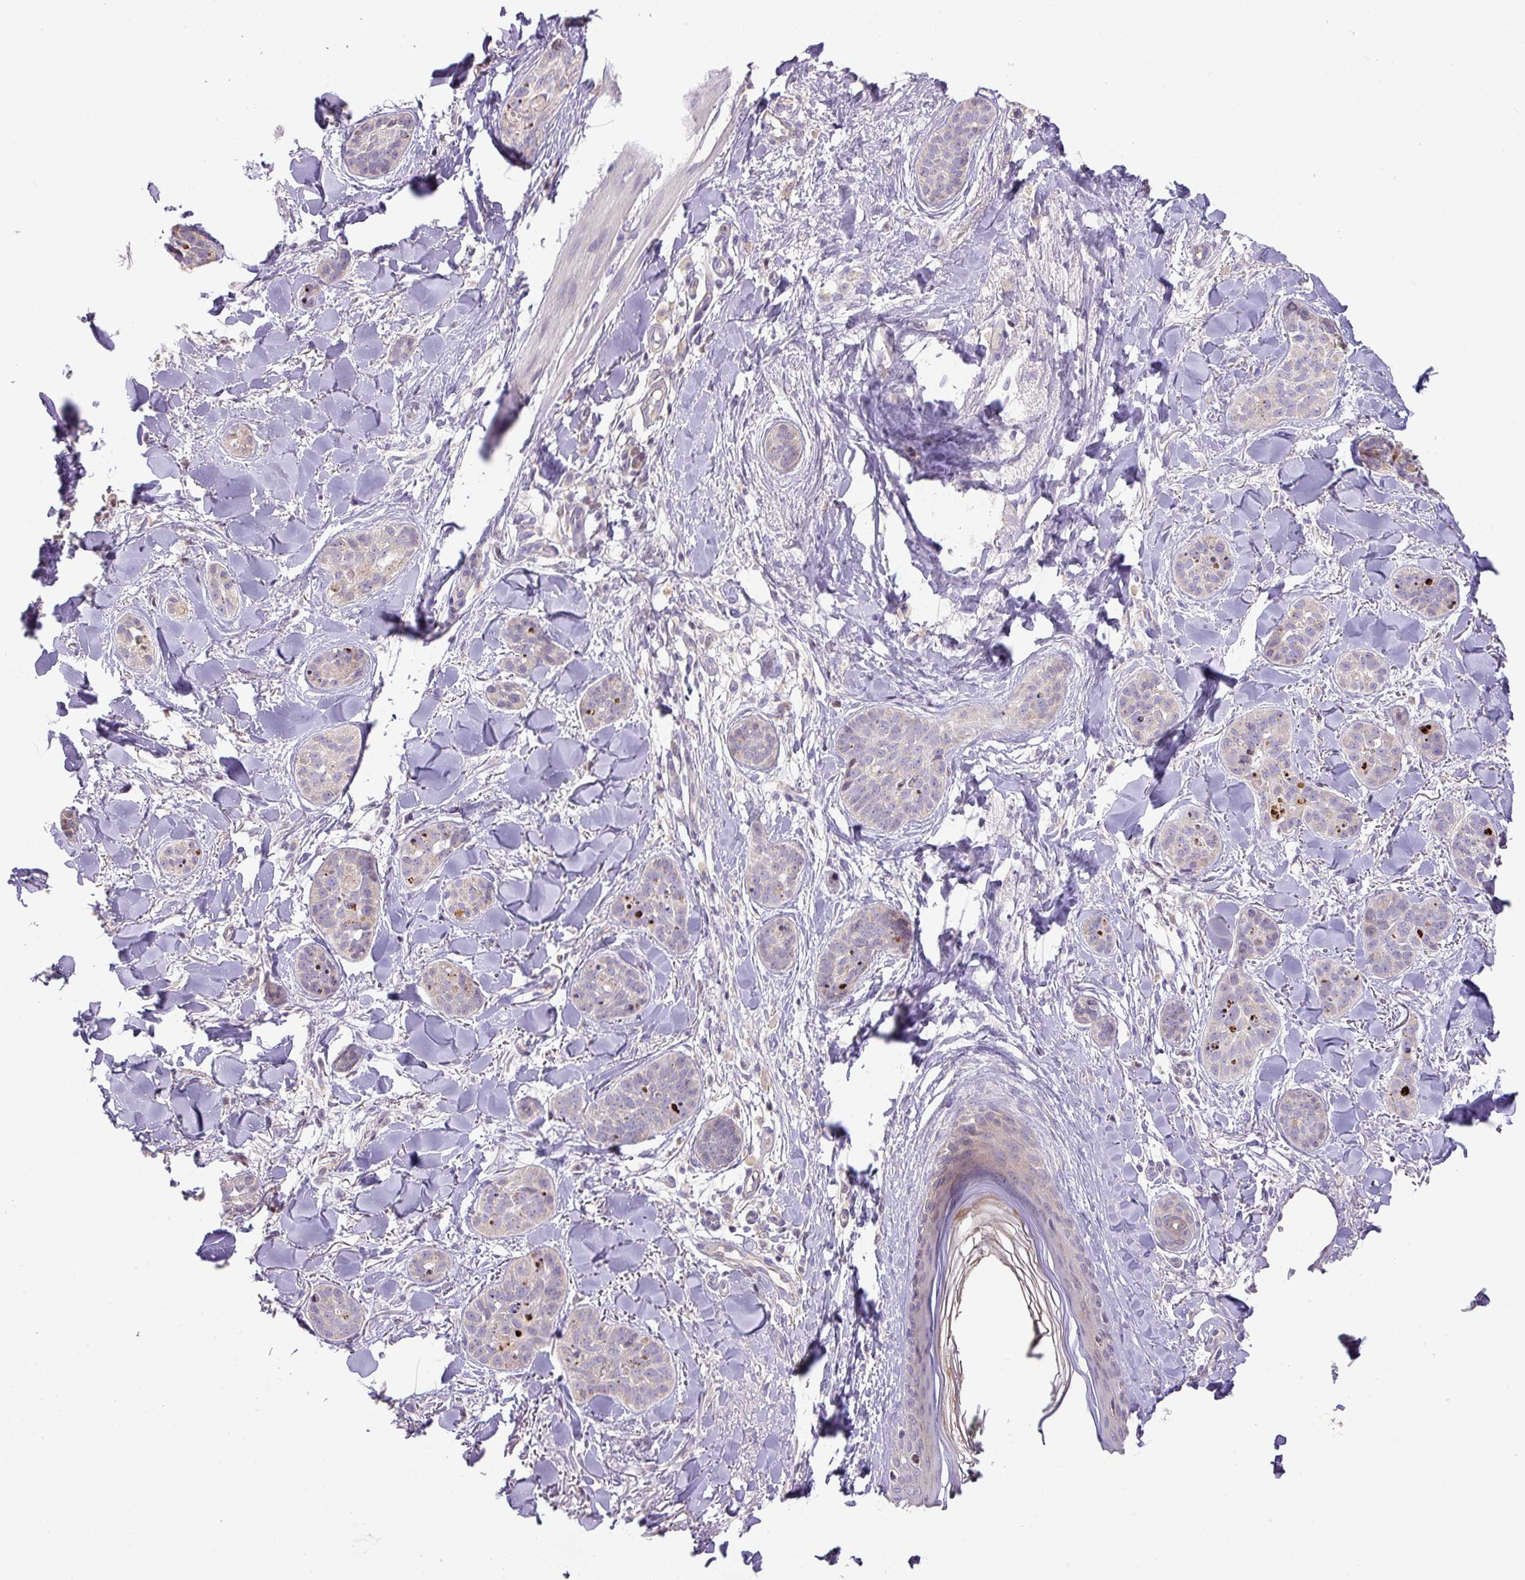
{"staining": {"intensity": "negative", "quantity": "none", "location": "none"}, "tissue": "skin cancer", "cell_type": "Tumor cells", "image_type": "cancer", "snomed": [{"axis": "morphology", "description": "Basal cell carcinoma"}, {"axis": "topography", "description": "Skin"}], "caption": "Immunohistochemistry (IHC) histopathology image of neoplastic tissue: skin cancer (basal cell carcinoma) stained with DAB reveals no significant protein positivity in tumor cells. The staining was performed using DAB to visualize the protein expression in brown, while the nuclei were stained in blue with hematoxylin (Magnification: 20x).", "gene": "ZNF394", "patient": {"sex": "male", "age": 52}}